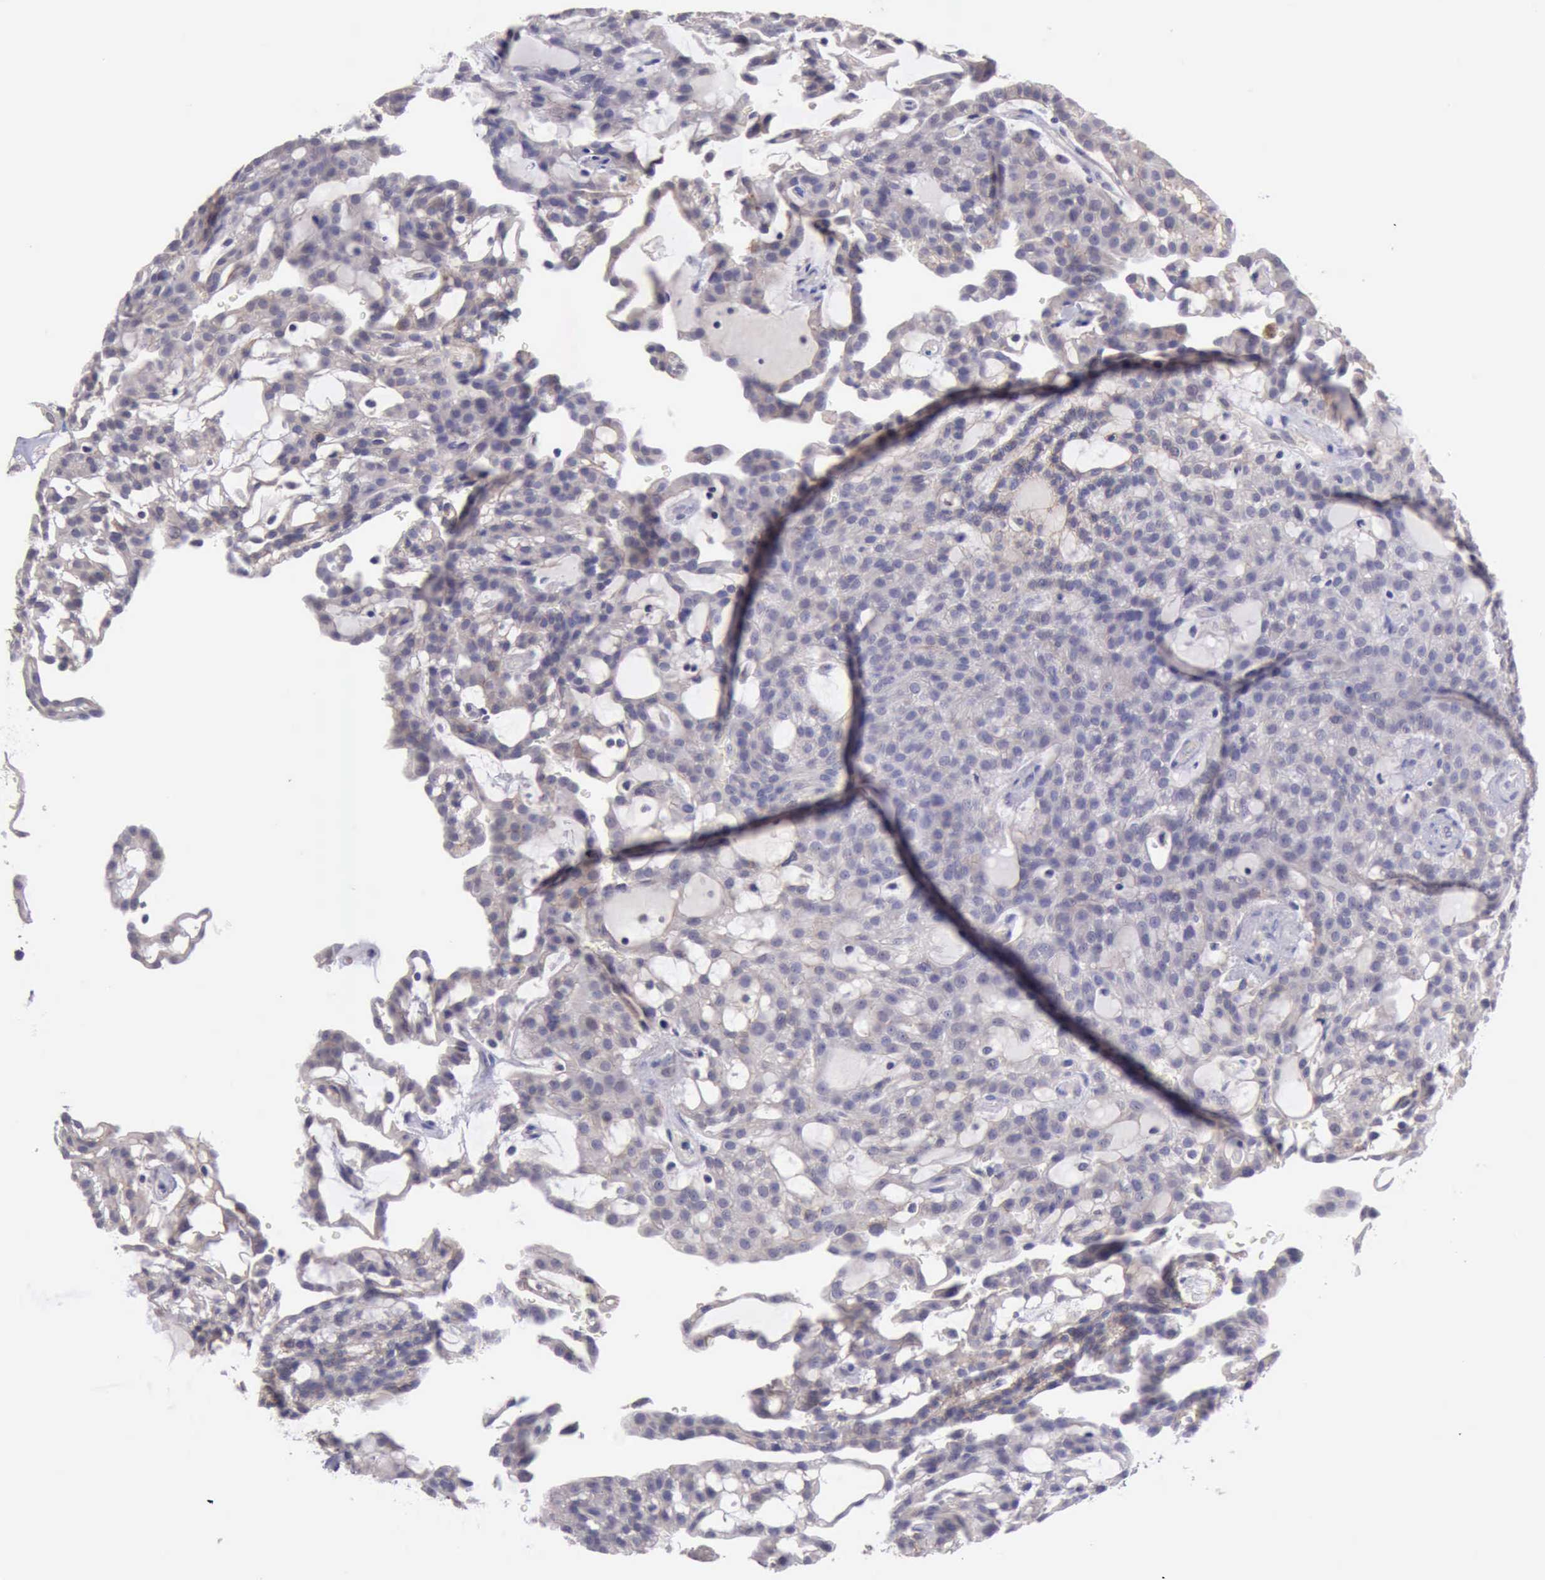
{"staining": {"intensity": "weak", "quantity": "<25%", "location": "cytoplasmic/membranous"}, "tissue": "renal cancer", "cell_type": "Tumor cells", "image_type": "cancer", "snomed": [{"axis": "morphology", "description": "Adenocarcinoma, NOS"}, {"axis": "topography", "description": "Kidney"}], "caption": "DAB immunohistochemical staining of human renal cancer reveals no significant positivity in tumor cells.", "gene": "KCND1", "patient": {"sex": "male", "age": 63}}